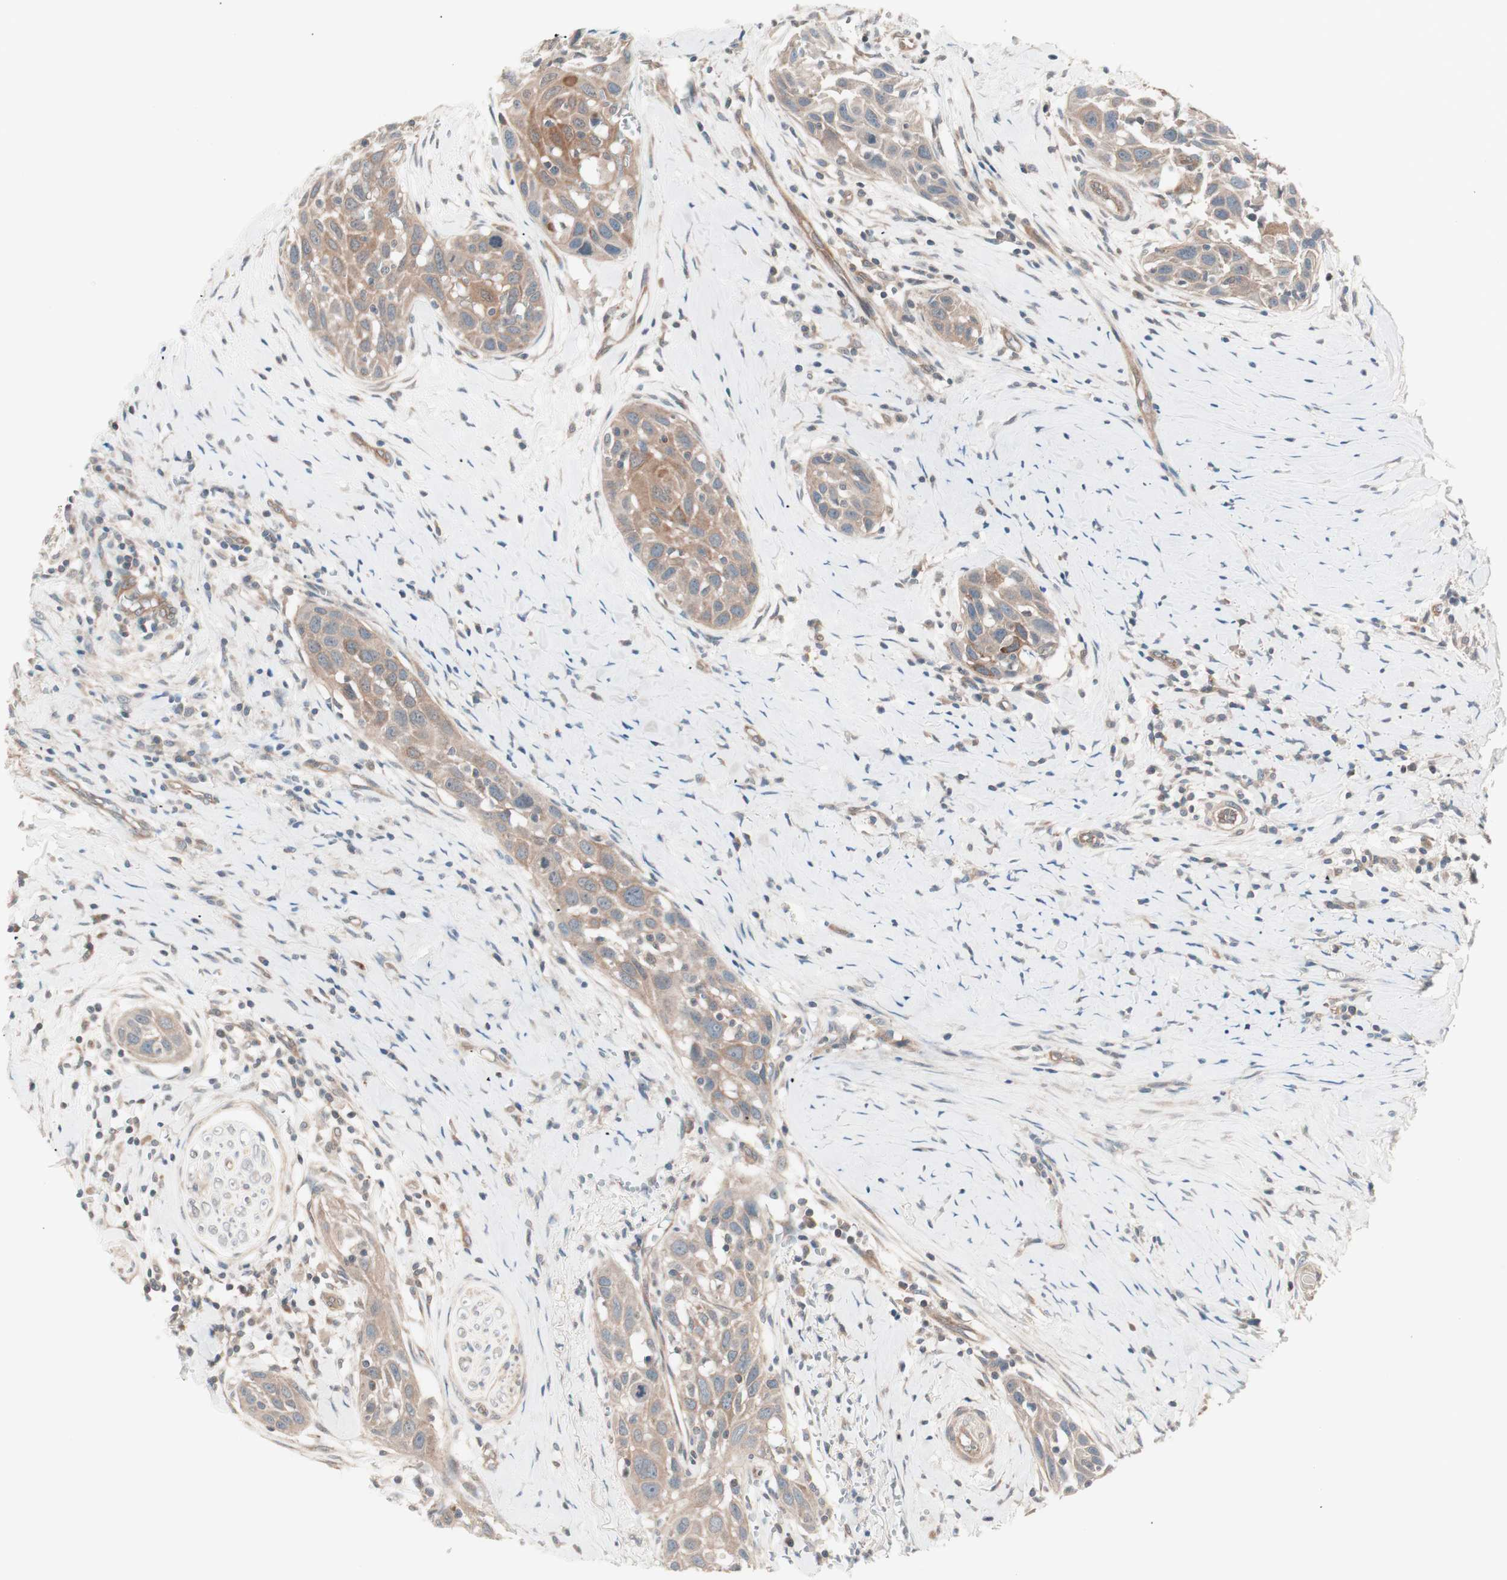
{"staining": {"intensity": "moderate", "quantity": ">75%", "location": "cytoplasmic/membranous"}, "tissue": "head and neck cancer", "cell_type": "Tumor cells", "image_type": "cancer", "snomed": [{"axis": "morphology", "description": "Normal tissue, NOS"}, {"axis": "morphology", "description": "Squamous cell carcinoma, NOS"}, {"axis": "topography", "description": "Oral tissue"}, {"axis": "topography", "description": "Head-Neck"}], "caption": "Squamous cell carcinoma (head and neck) was stained to show a protein in brown. There is medium levels of moderate cytoplasmic/membranous positivity in approximately >75% of tumor cells.", "gene": "TSG101", "patient": {"sex": "female", "age": 50}}